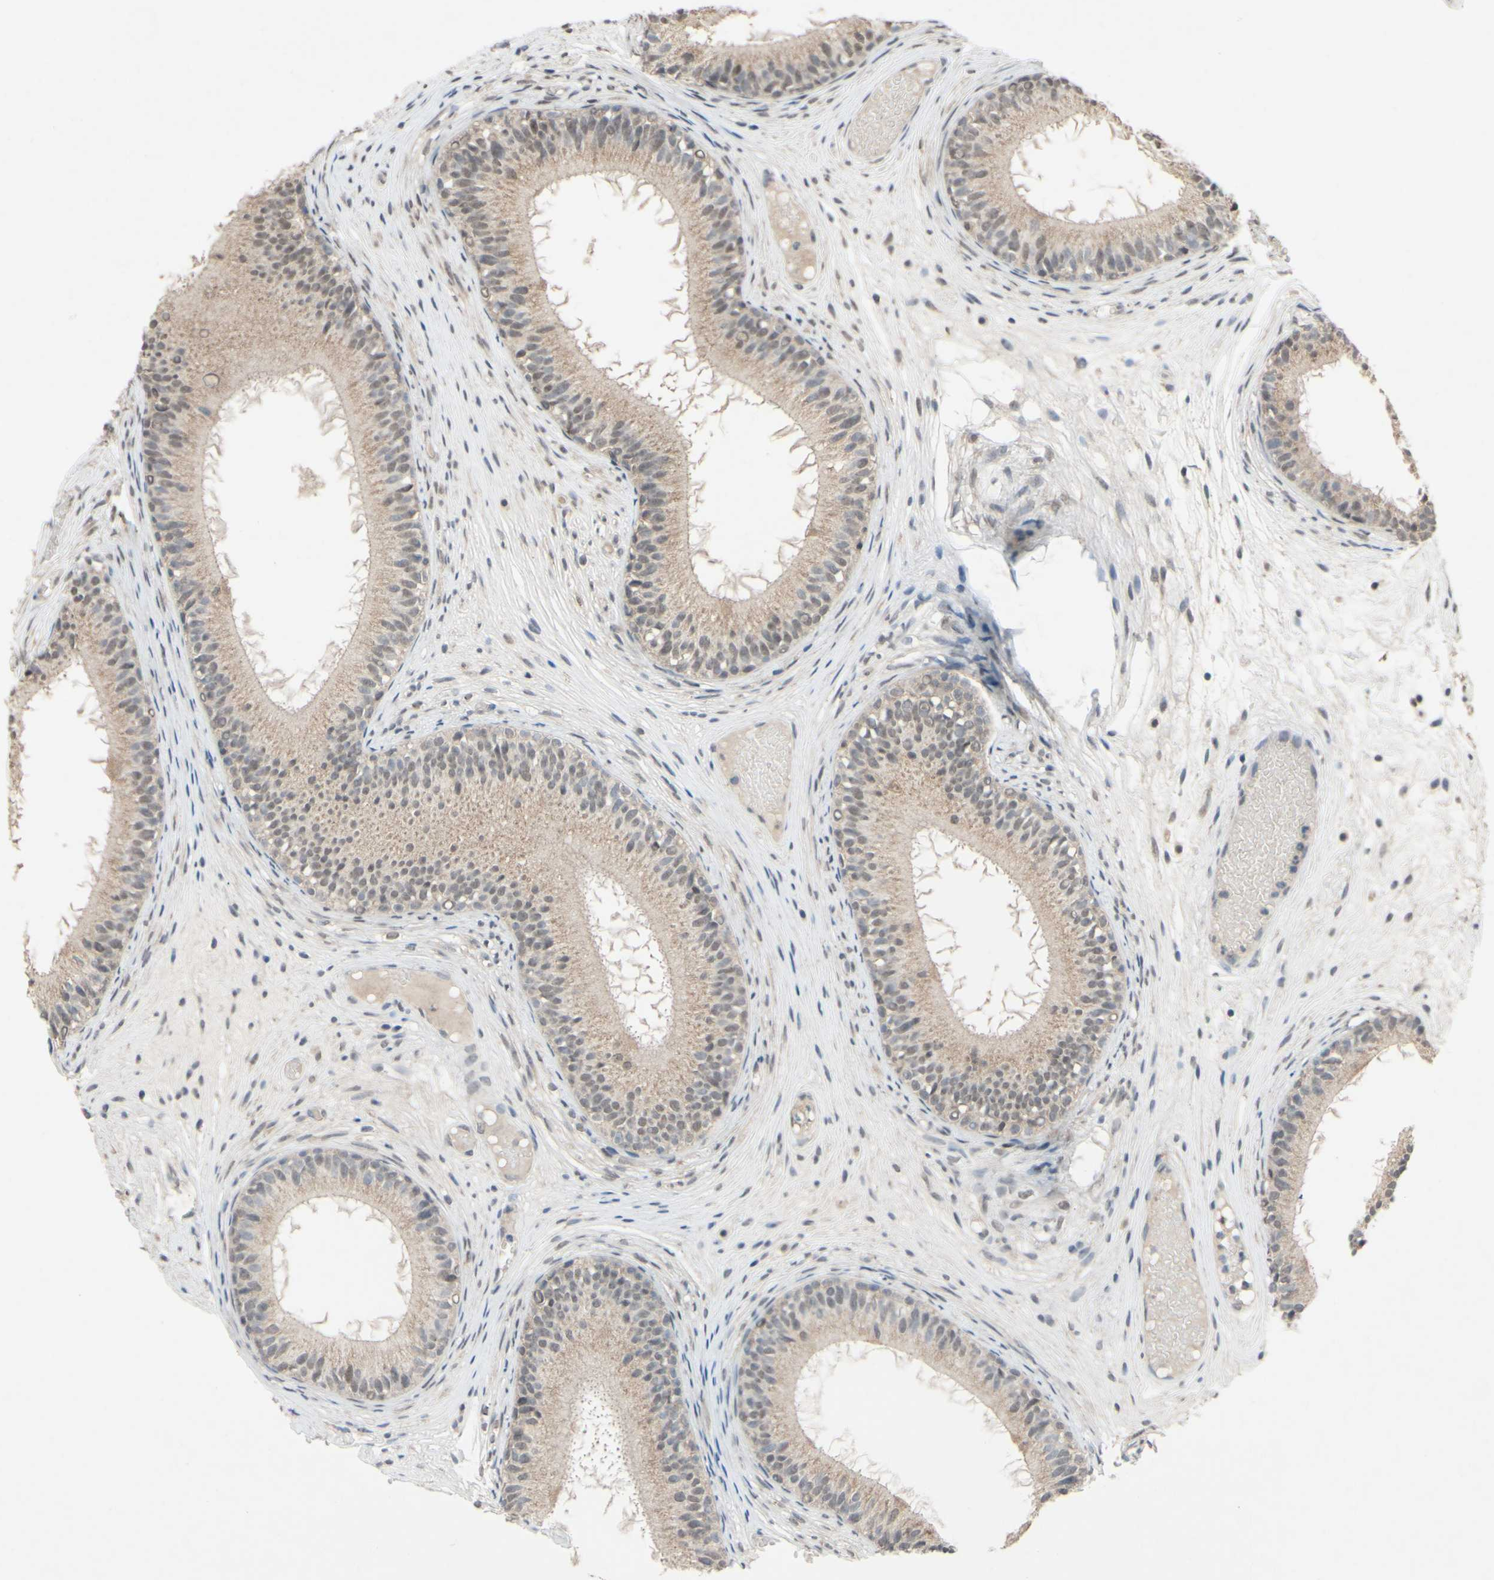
{"staining": {"intensity": "moderate", "quantity": ">75%", "location": "cytoplasmic/membranous"}, "tissue": "epididymis", "cell_type": "Glandular cells", "image_type": "normal", "snomed": [{"axis": "morphology", "description": "Normal tissue, NOS"}, {"axis": "morphology", "description": "Atrophy, NOS"}, {"axis": "topography", "description": "Testis"}, {"axis": "topography", "description": "Epididymis"}], "caption": "Normal epididymis shows moderate cytoplasmic/membranous staining in about >75% of glandular cells, visualized by immunohistochemistry.", "gene": "CDCP1", "patient": {"sex": "male", "age": 18}}